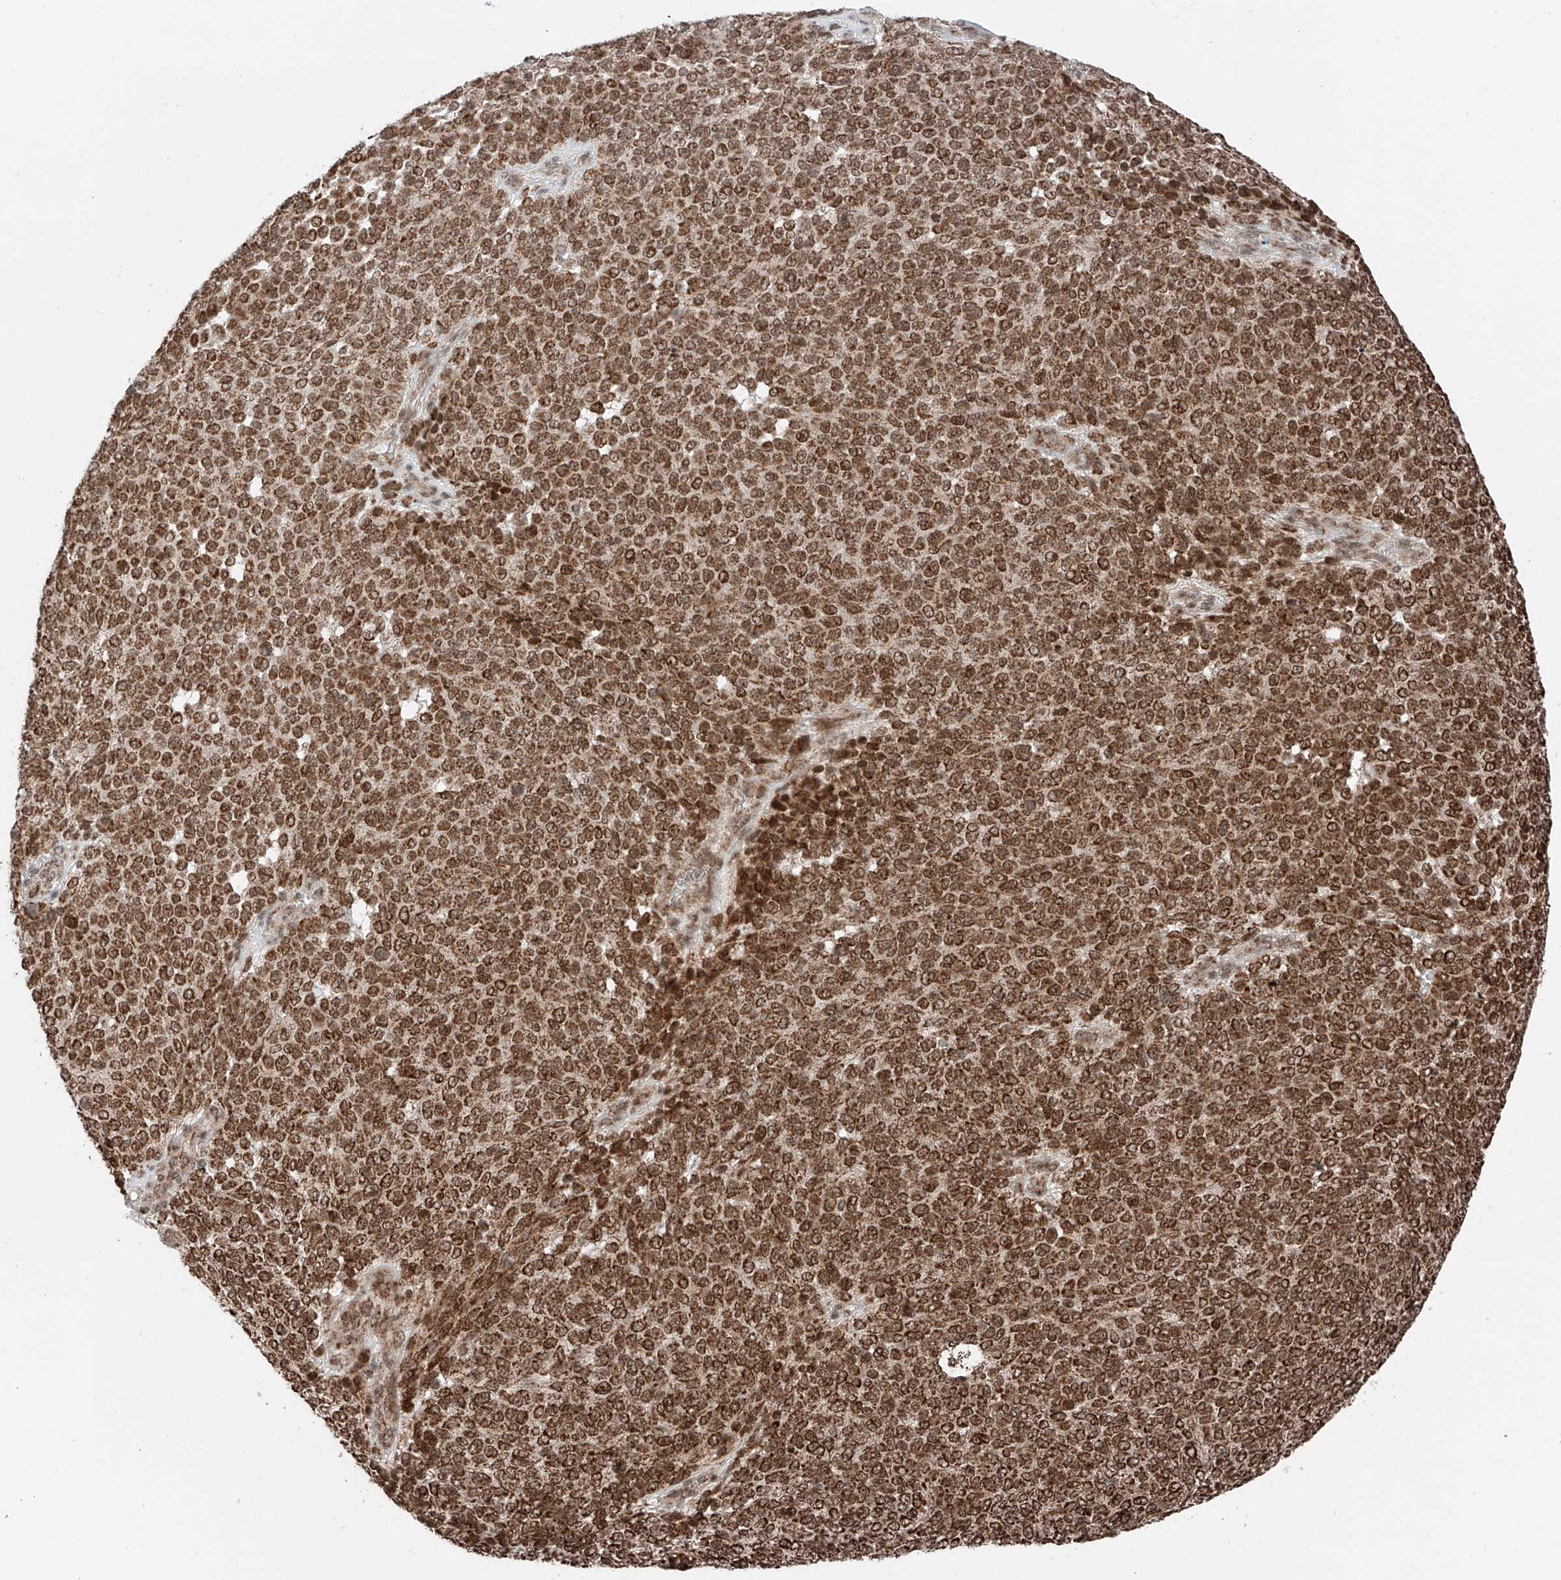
{"staining": {"intensity": "strong", "quantity": ">75%", "location": "cytoplasmic/membranous,nuclear"}, "tissue": "melanoma", "cell_type": "Tumor cells", "image_type": "cancer", "snomed": [{"axis": "morphology", "description": "Malignant melanoma, NOS"}, {"axis": "topography", "description": "Skin"}], "caption": "Melanoma tissue shows strong cytoplasmic/membranous and nuclear staining in approximately >75% of tumor cells", "gene": "ZSCAN29", "patient": {"sex": "male", "age": 49}}